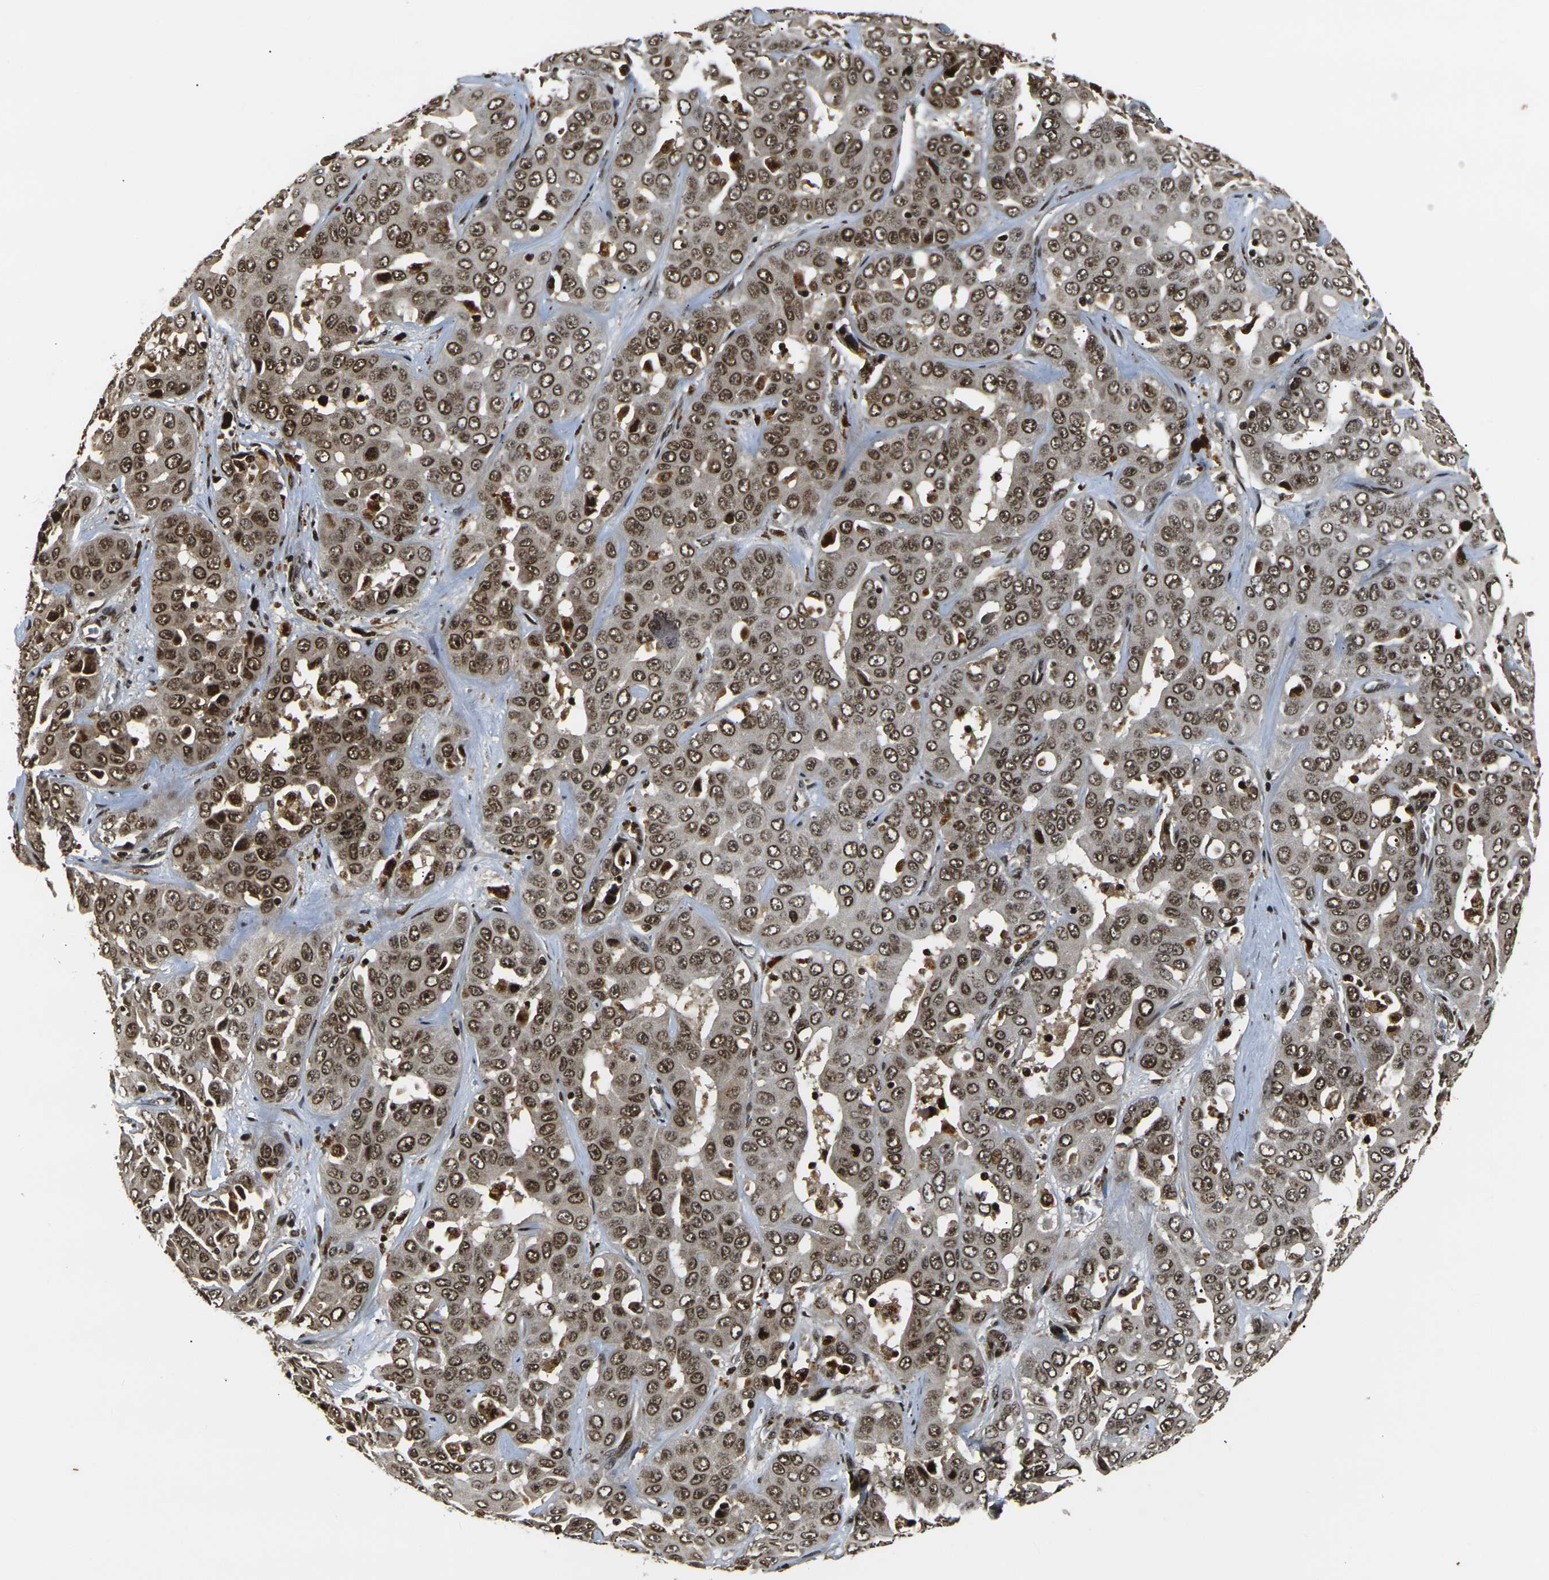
{"staining": {"intensity": "strong", "quantity": ">75%", "location": "cytoplasmic/membranous,nuclear"}, "tissue": "liver cancer", "cell_type": "Tumor cells", "image_type": "cancer", "snomed": [{"axis": "morphology", "description": "Cholangiocarcinoma"}, {"axis": "topography", "description": "Liver"}], "caption": "Liver cholangiocarcinoma stained for a protein (brown) exhibits strong cytoplasmic/membranous and nuclear positive expression in approximately >75% of tumor cells.", "gene": "ACTL6A", "patient": {"sex": "female", "age": 52}}